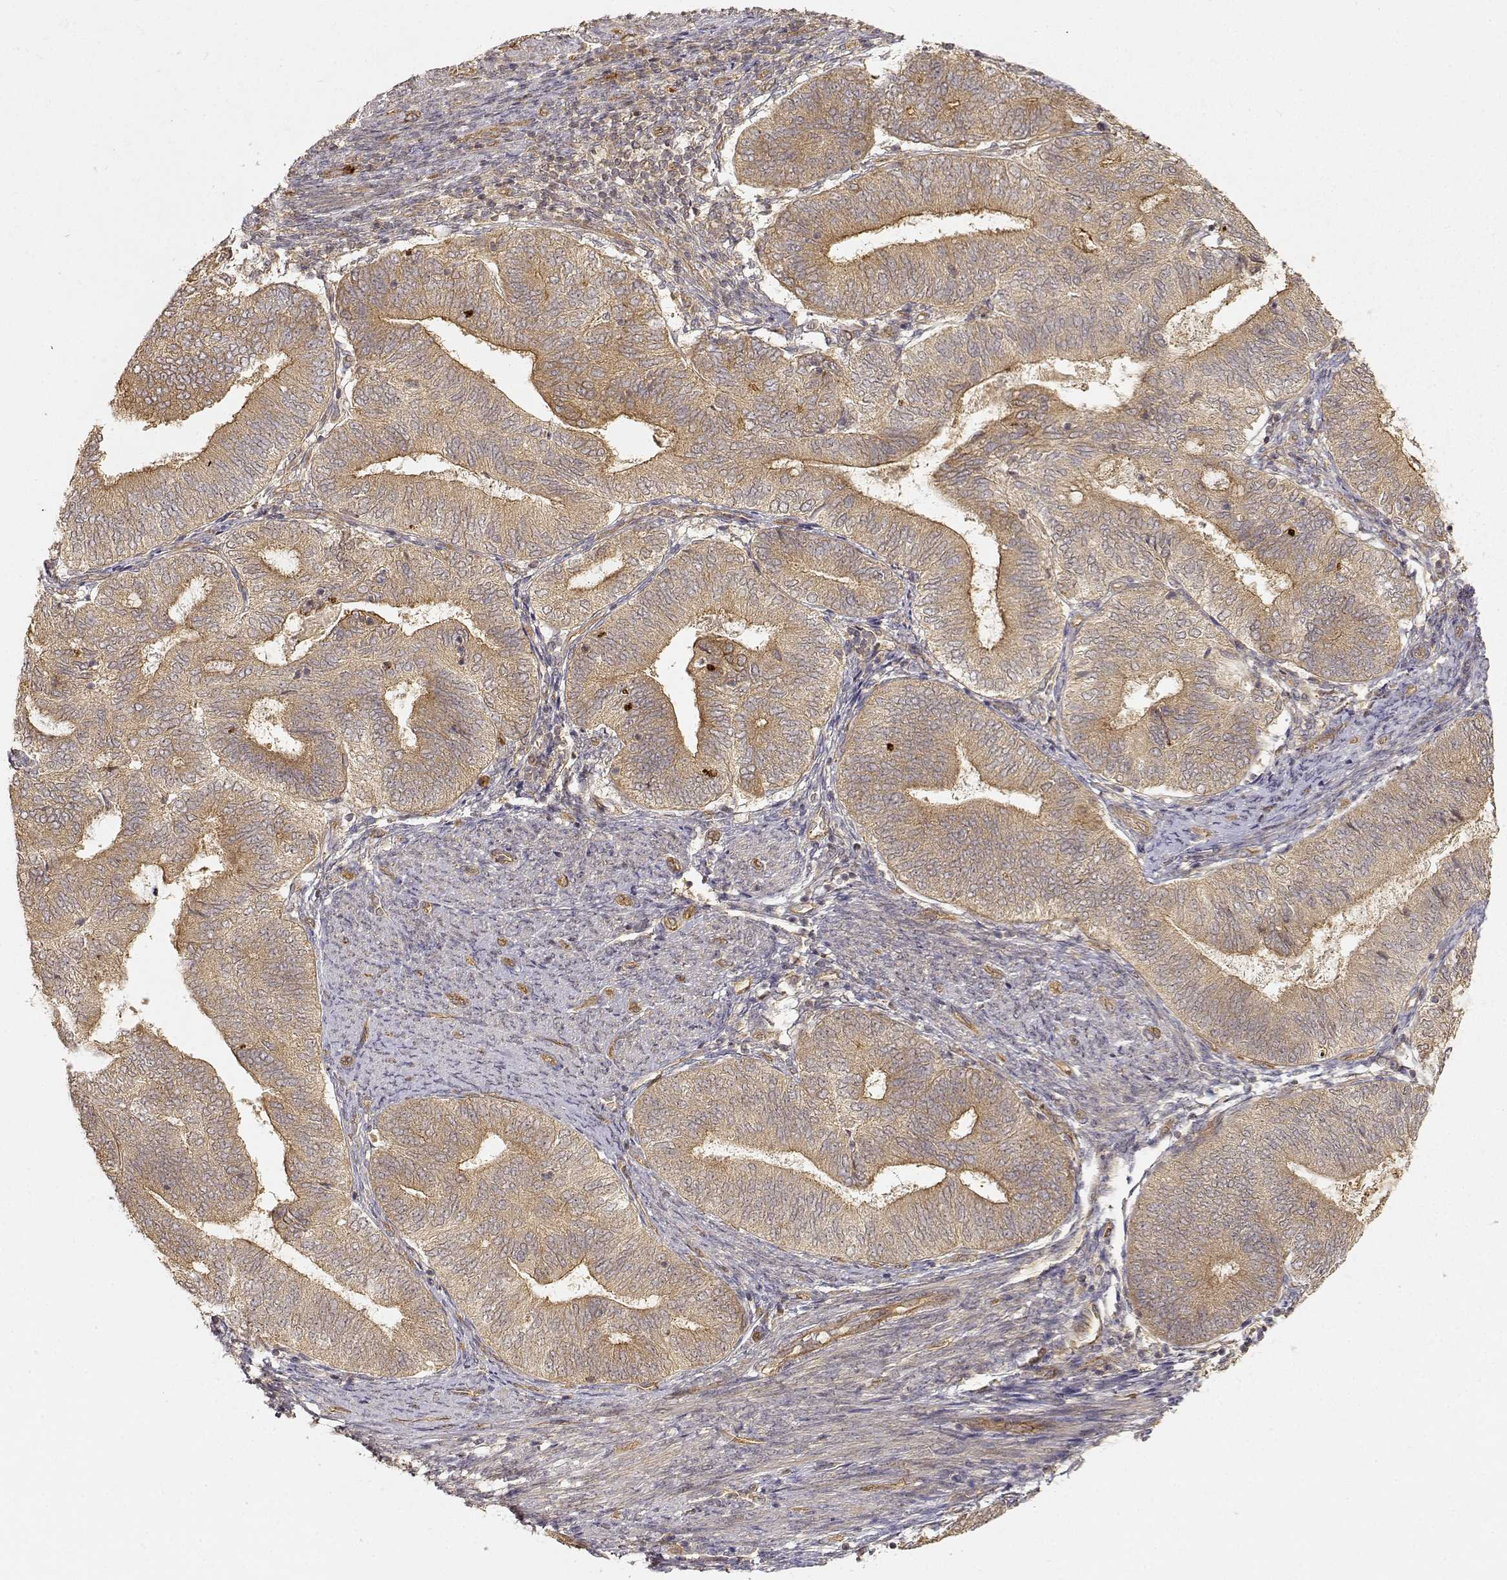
{"staining": {"intensity": "weak", "quantity": ">75%", "location": "cytoplasmic/membranous"}, "tissue": "endometrial cancer", "cell_type": "Tumor cells", "image_type": "cancer", "snomed": [{"axis": "morphology", "description": "Adenocarcinoma, NOS"}, {"axis": "topography", "description": "Endometrium"}], "caption": "The micrograph reveals immunohistochemical staining of endometrial cancer (adenocarcinoma). There is weak cytoplasmic/membranous expression is seen in about >75% of tumor cells. Immunohistochemistry (ihc) stains the protein of interest in brown and the nuclei are stained blue.", "gene": "CDK5RAP2", "patient": {"sex": "female", "age": 65}}